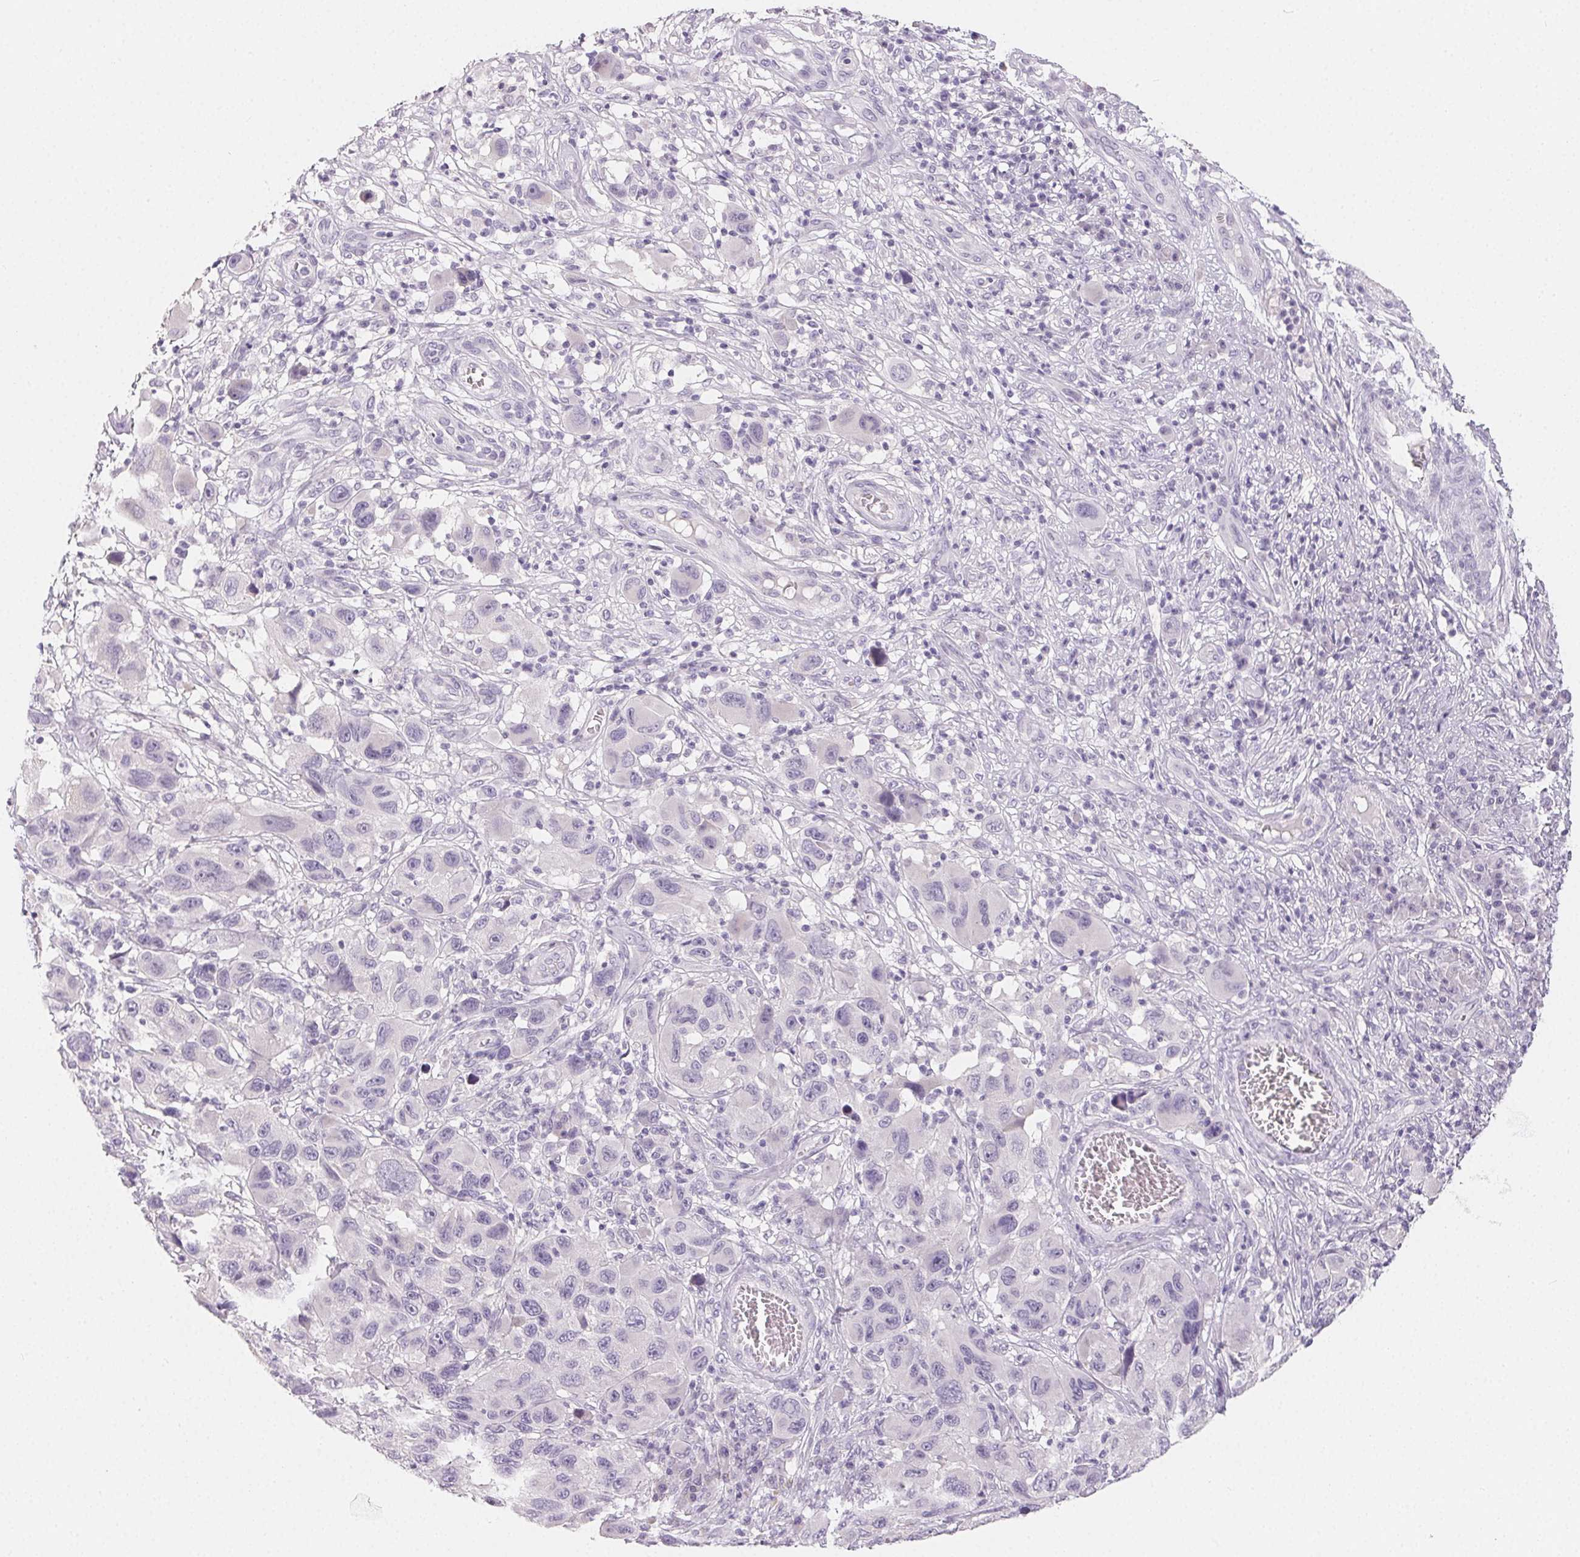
{"staining": {"intensity": "negative", "quantity": "none", "location": "none"}, "tissue": "melanoma", "cell_type": "Tumor cells", "image_type": "cancer", "snomed": [{"axis": "morphology", "description": "Malignant melanoma, NOS"}, {"axis": "topography", "description": "Skin"}], "caption": "Tumor cells show no significant positivity in melanoma. Brightfield microscopy of immunohistochemistry (IHC) stained with DAB (brown) and hematoxylin (blue), captured at high magnification.", "gene": "MIOX", "patient": {"sex": "male", "age": 53}}